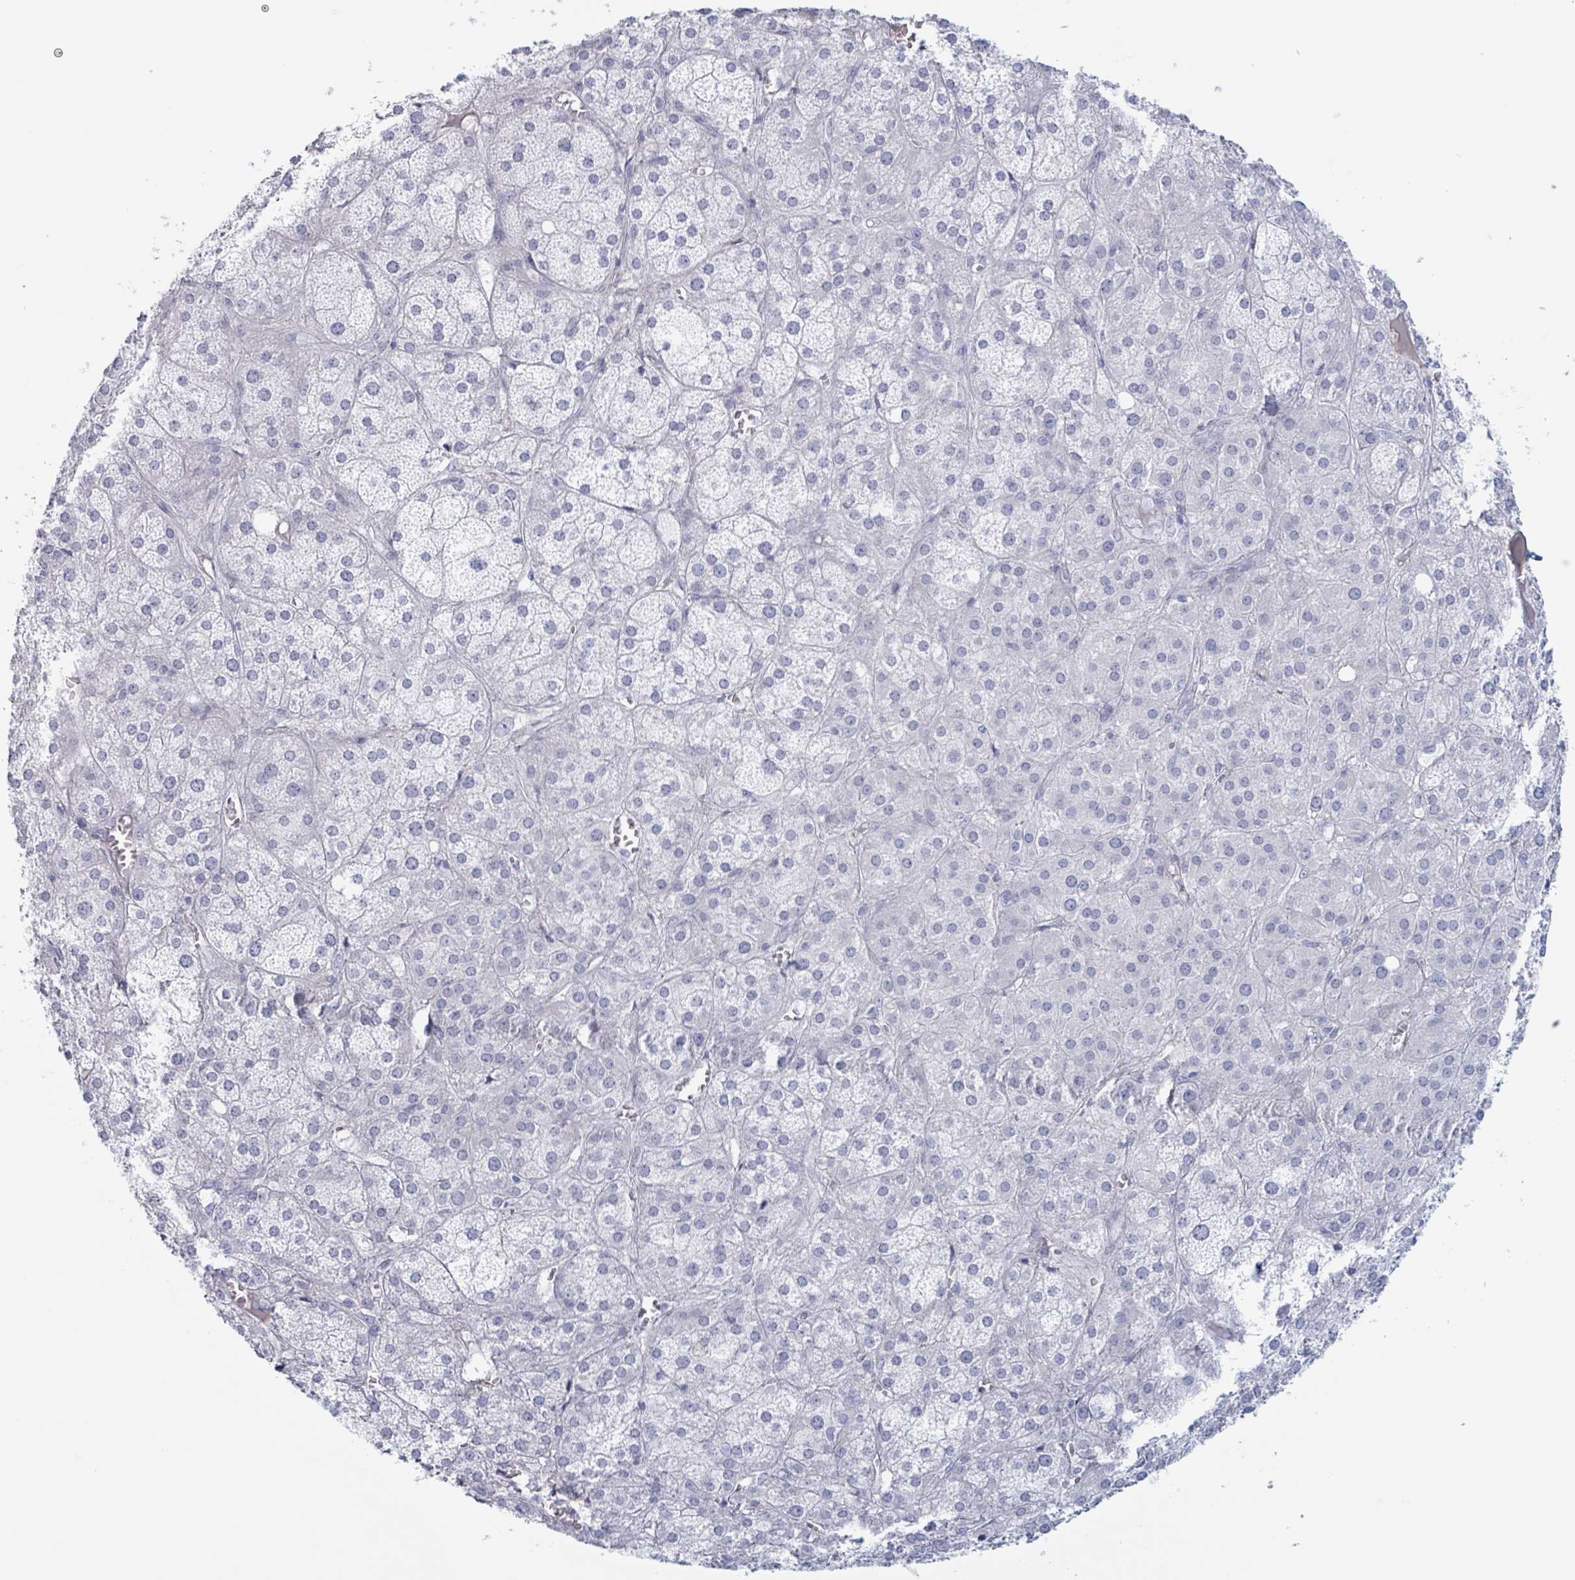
{"staining": {"intensity": "negative", "quantity": "none", "location": "none"}, "tissue": "adrenal gland", "cell_type": "Glandular cells", "image_type": "normal", "snomed": [{"axis": "morphology", "description": "Normal tissue, NOS"}, {"axis": "topography", "description": "Adrenal gland"}], "caption": "DAB immunohistochemical staining of benign adrenal gland shows no significant staining in glandular cells. Brightfield microscopy of immunohistochemistry (IHC) stained with DAB (brown) and hematoxylin (blue), captured at high magnification.", "gene": "KLK4", "patient": {"sex": "female", "age": 61}}